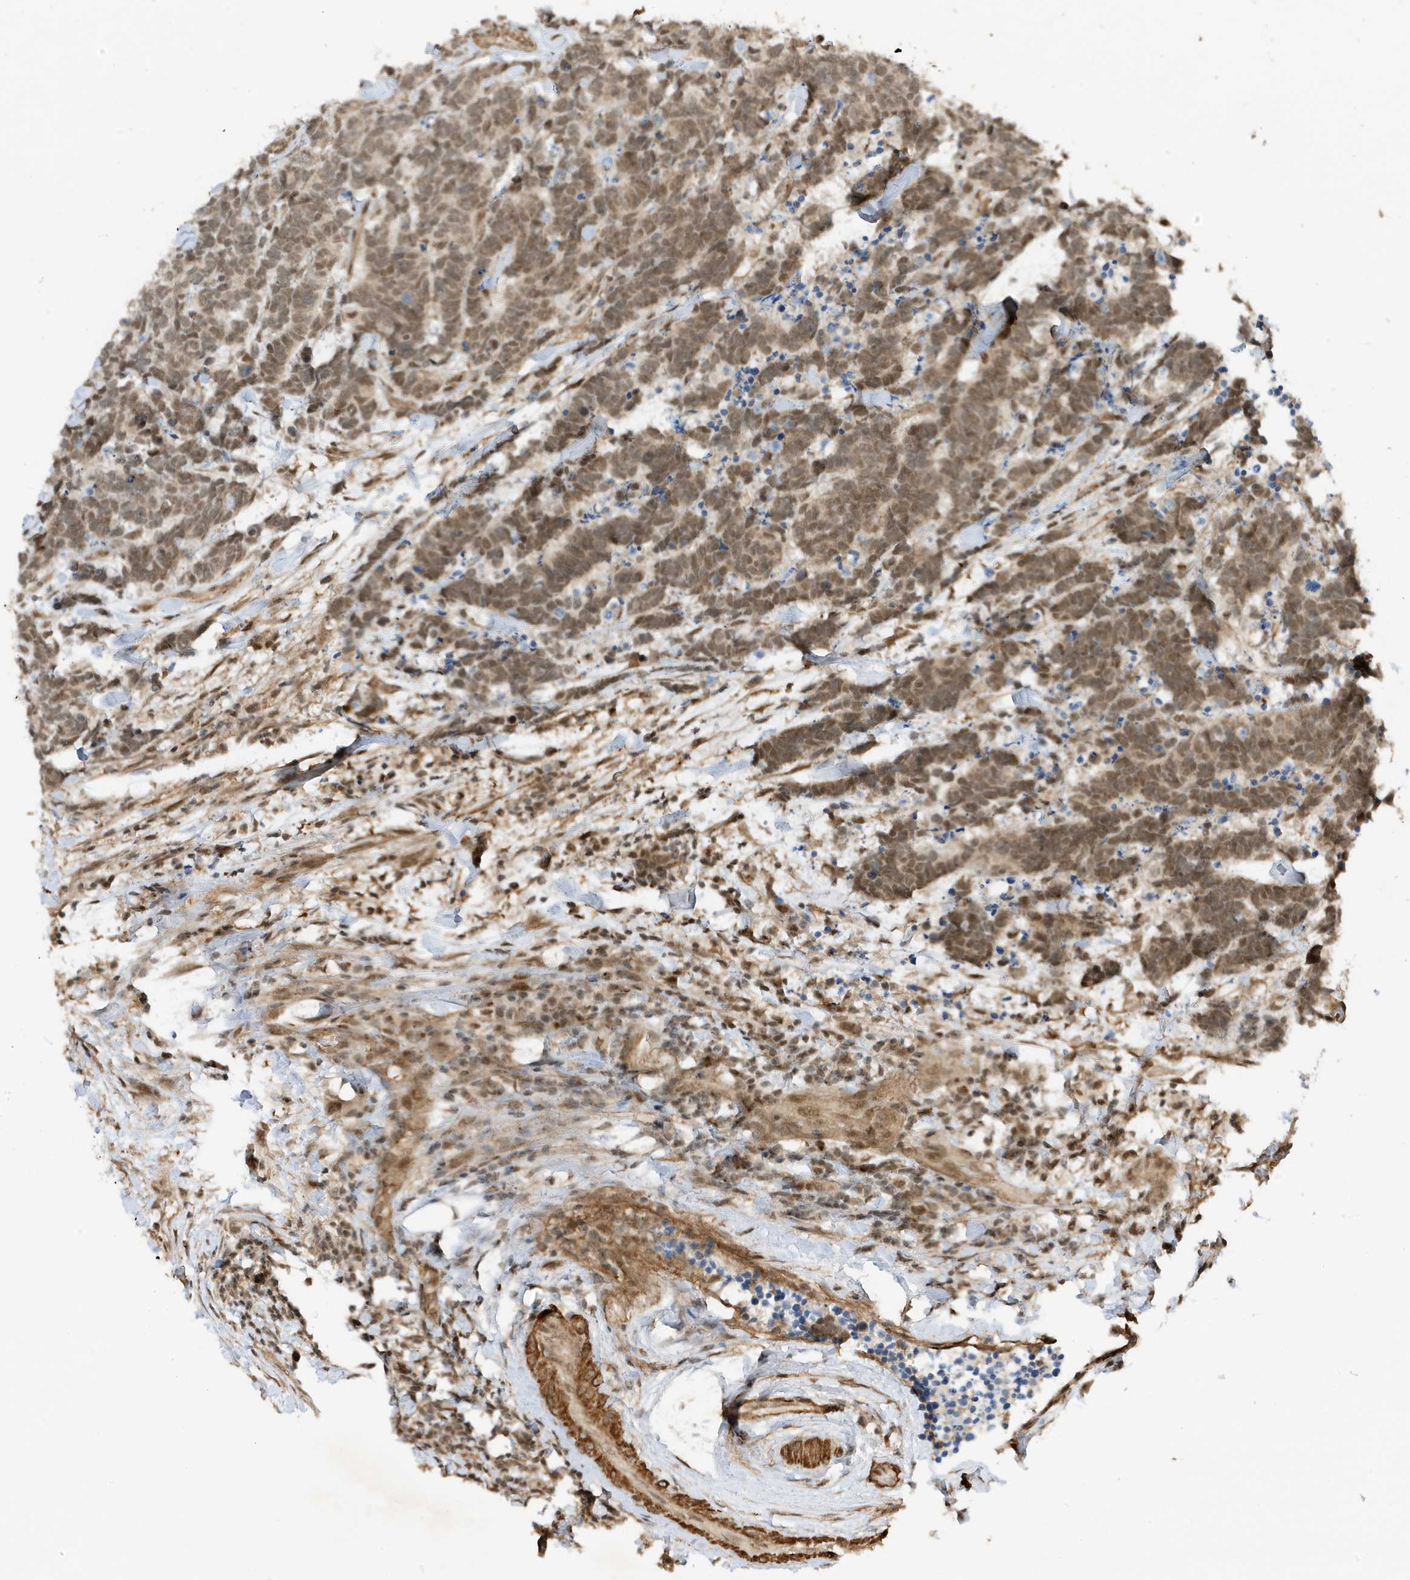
{"staining": {"intensity": "weak", "quantity": ">75%", "location": "nuclear"}, "tissue": "carcinoid", "cell_type": "Tumor cells", "image_type": "cancer", "snomed": [{"axis": "morphology", "description": "Carcinoma, NOS"}, {"axis": "morphology", "description": "Carcinoid, malignant, NOS"}, {"axis": "topography", "description": "Urinary bladder"}], "caption": "Immunohistochemistry (IHC) histopathology image of human carcinoma stained for a protein (brown), which exhibits low levels of weak nuclear expression in about >75% of tumor cells.", "gene": "MAST3", "patient": {"sex": "male", "age": 57}}